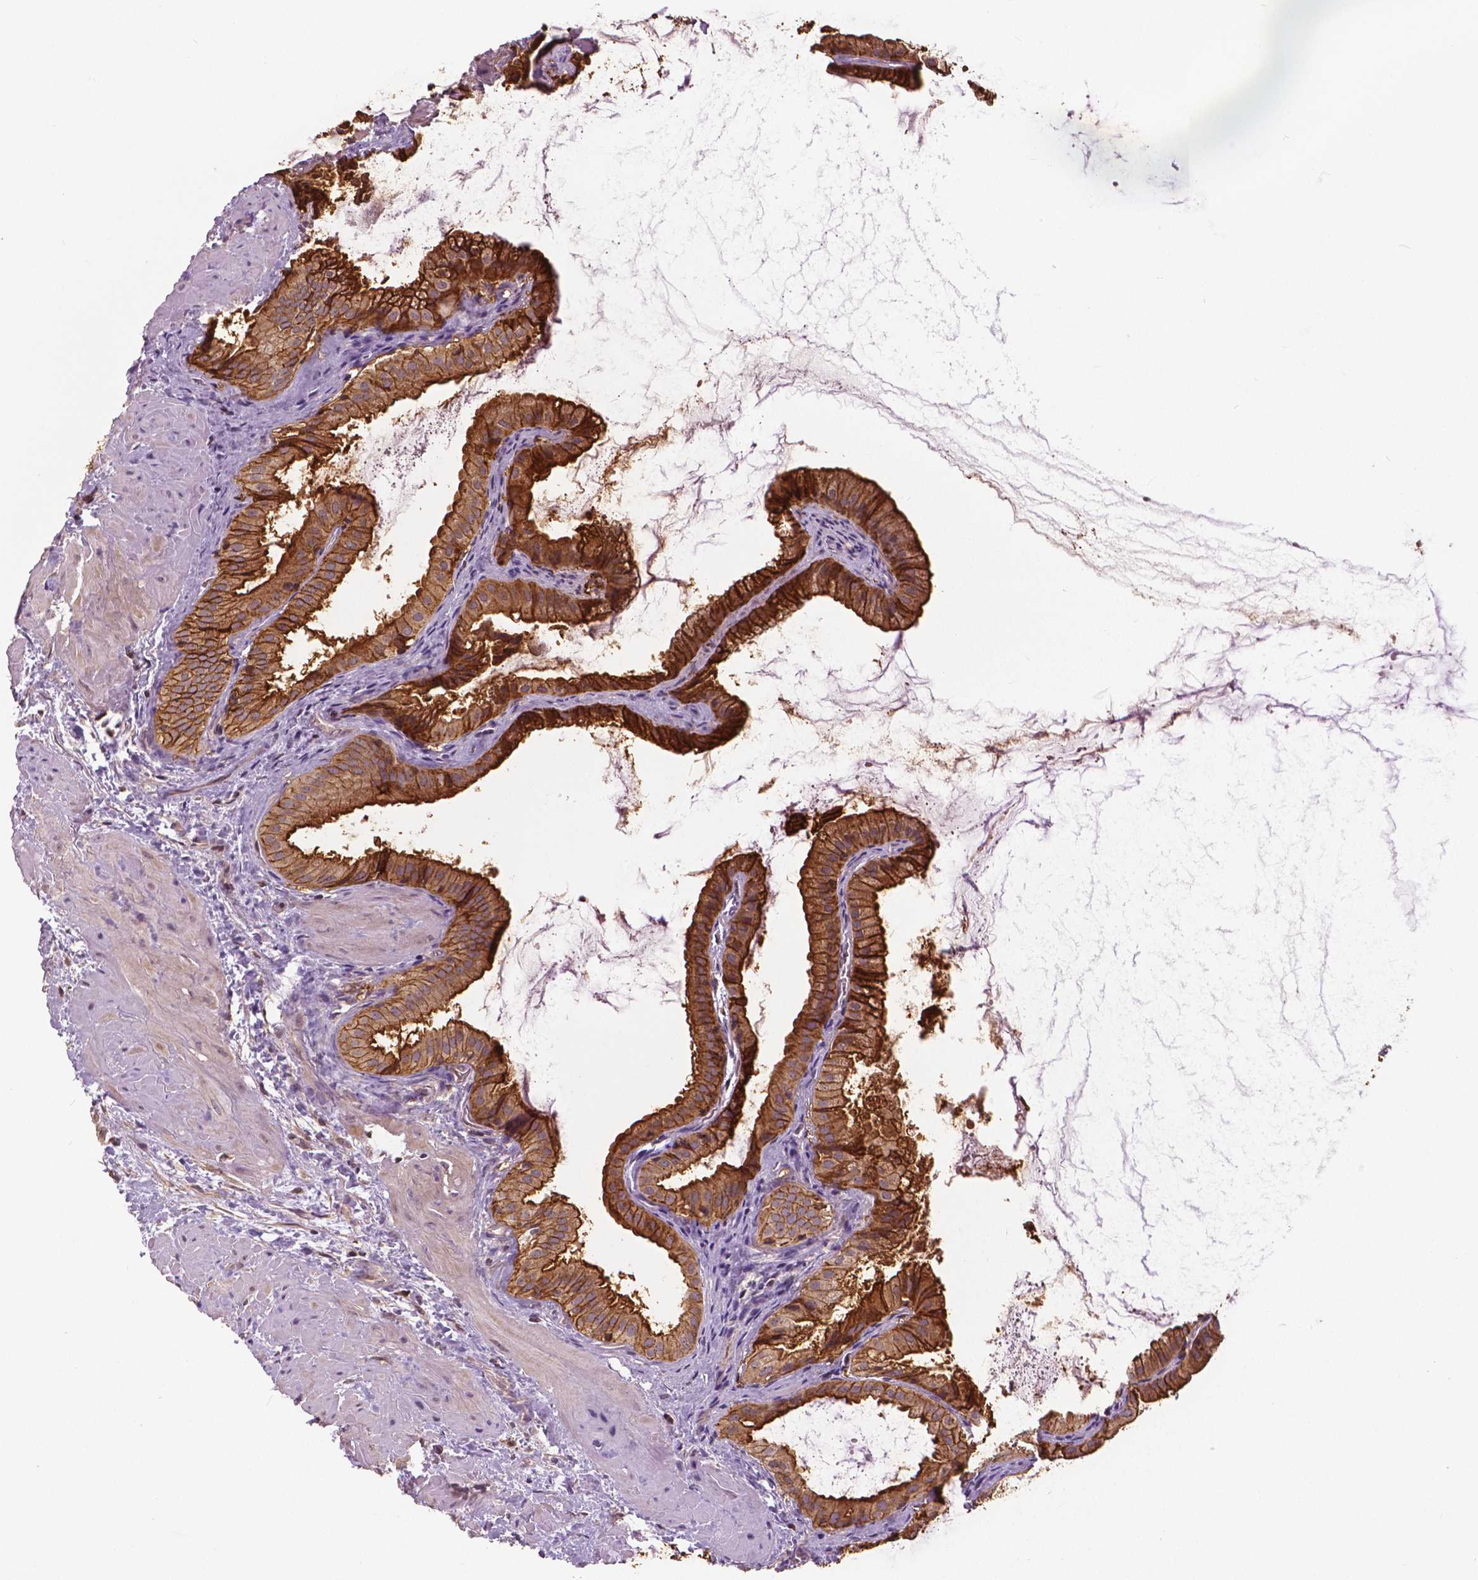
{"staining": {"intensity": "moderate", "quantity": ">75%", "location": "cytoplasmic/membranous"}, "tissue": "gallbladder", "cell_type": "Glandular cells", "image_type": "normal", "snomed": [{"axis": "morphology", "description": "Normal tissue, NOS"}, {"axis": "topography", "description": "Gallbladder"}], "caption": "Glandular cells demonstrate medium levels of moderate cytoplasmic/membranous staining in approximately >75% of cells in unremarkable human gallbladder.", "gene": "ANXA13", "patient": {"sex": "male", "age": 70}}